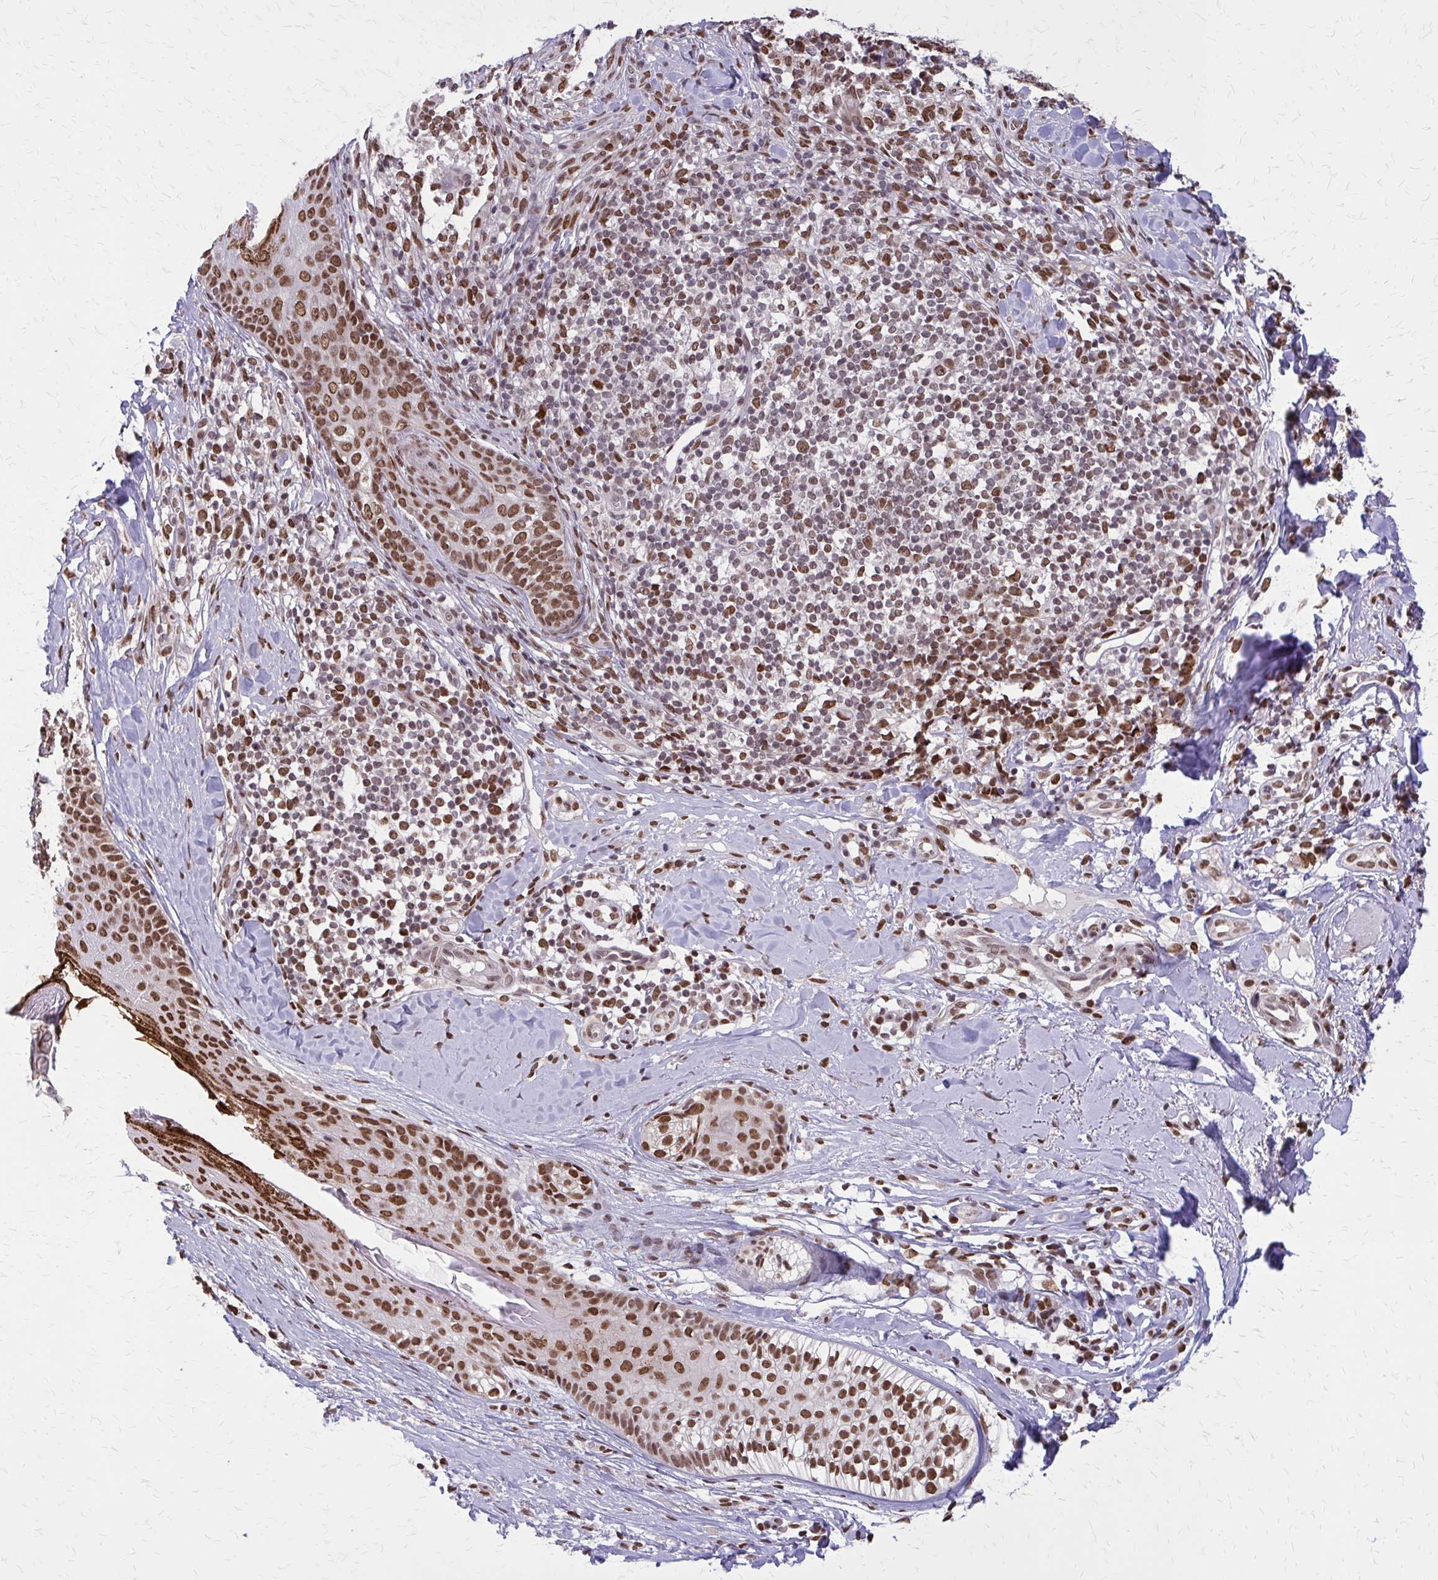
{"staining": {"intensity": "moderate", "quantity": ">75%", "location": "nuclear"}, "tissue": "skin cancer", "cell_type": "Tumor cells", "image_type": "cancer", "snomed": [{"axis": "morphology", "description": "Basal cell carcinoma"}, {"axis": "topography", "description": "Skin"}, {"axis": "topography", "description": "Skin of face"}], "caption": "Moderate nuclear protein expression is seen in about >75% of tumor cells in basal cell carcinoma (skin). Using DAB (brown) and hematoxylin (blue) stains, captured at high magnification using brightfield microscopy.", "gene": "TTF1", "patient": {"sex": "male", "age": 56}}